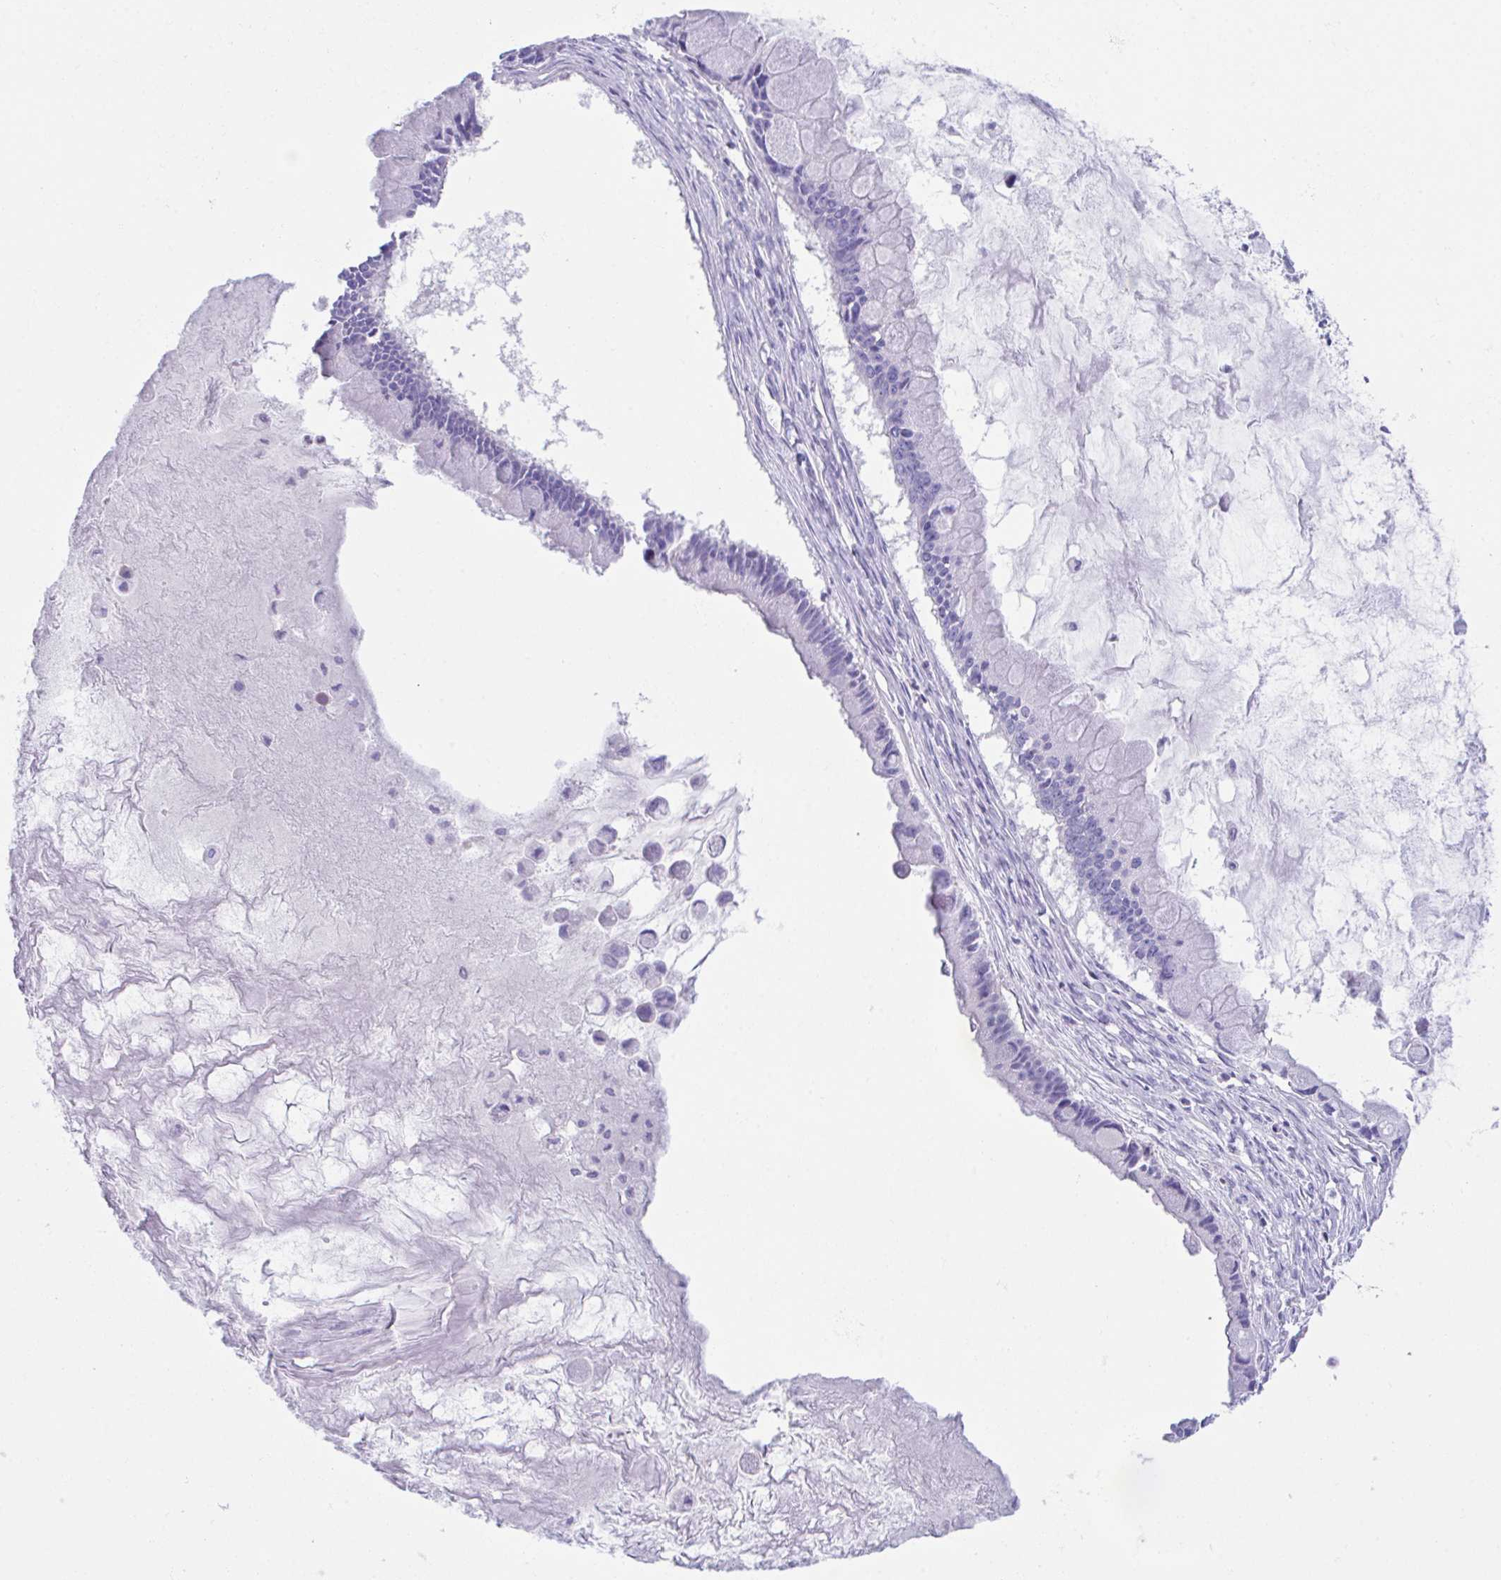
{"staining": {"intensity": "negative", "quantity": "none", "location": "none"}, "tissue": "ovarian cancer", "cell_type": "Tumor cells", "image_type": "cancer", "snomed": [{"axis": "morphology", "description": "Cystadenocarcinoma, mucinous, NOS"}, {"axis": "topography", "description": "Ovary"}], "caption": "Tumor cells show no significant protein staining in ovarian mucinous cystadenocarcinoma.", "gene": "HACD4", "patient": {"sex": "female", "age": 63}}